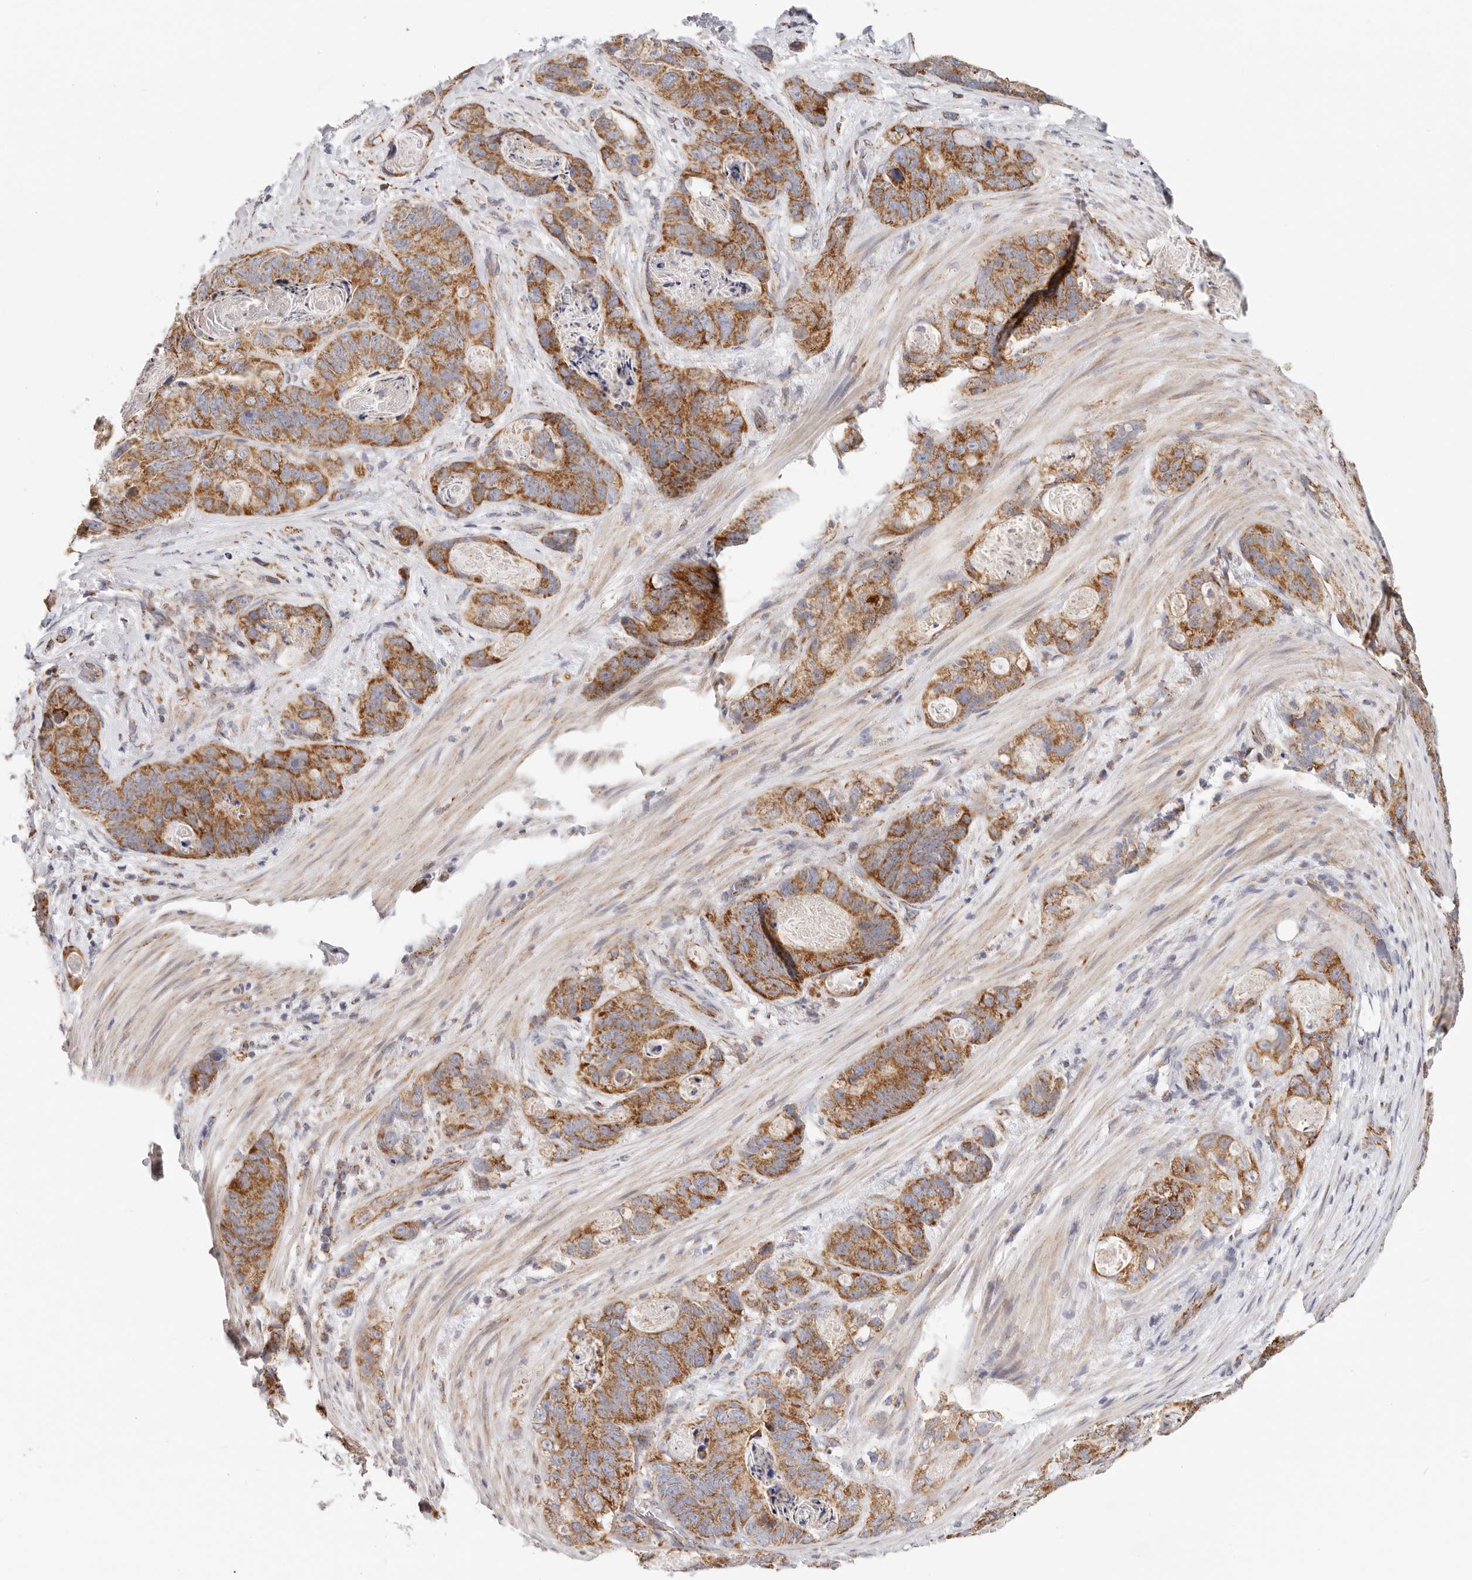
{"staining": {"intensity": "strong", "quantity": ">75%", "location": "cytoplasmic/membranous"}, "tissue": "stomach cancer", "cell_type": "Tumor cells", "image_type": "cancer", "snomed": [{"axis": "morphology", "description": "Normal tissue, NOS"}, {"axis": "morphology", "description": "Adenocarcinoma, NOS"}, {"axis": "topography", "description": "Stomach"}], "caption": "This is an image of immunohistochemistry staining of stomach adenocarcinoma, which shows strong staining in the cytoplasmic/membranous of tumor cells.", "gene": "AFDN", "patient": {"sex": "female", "age": 89}}